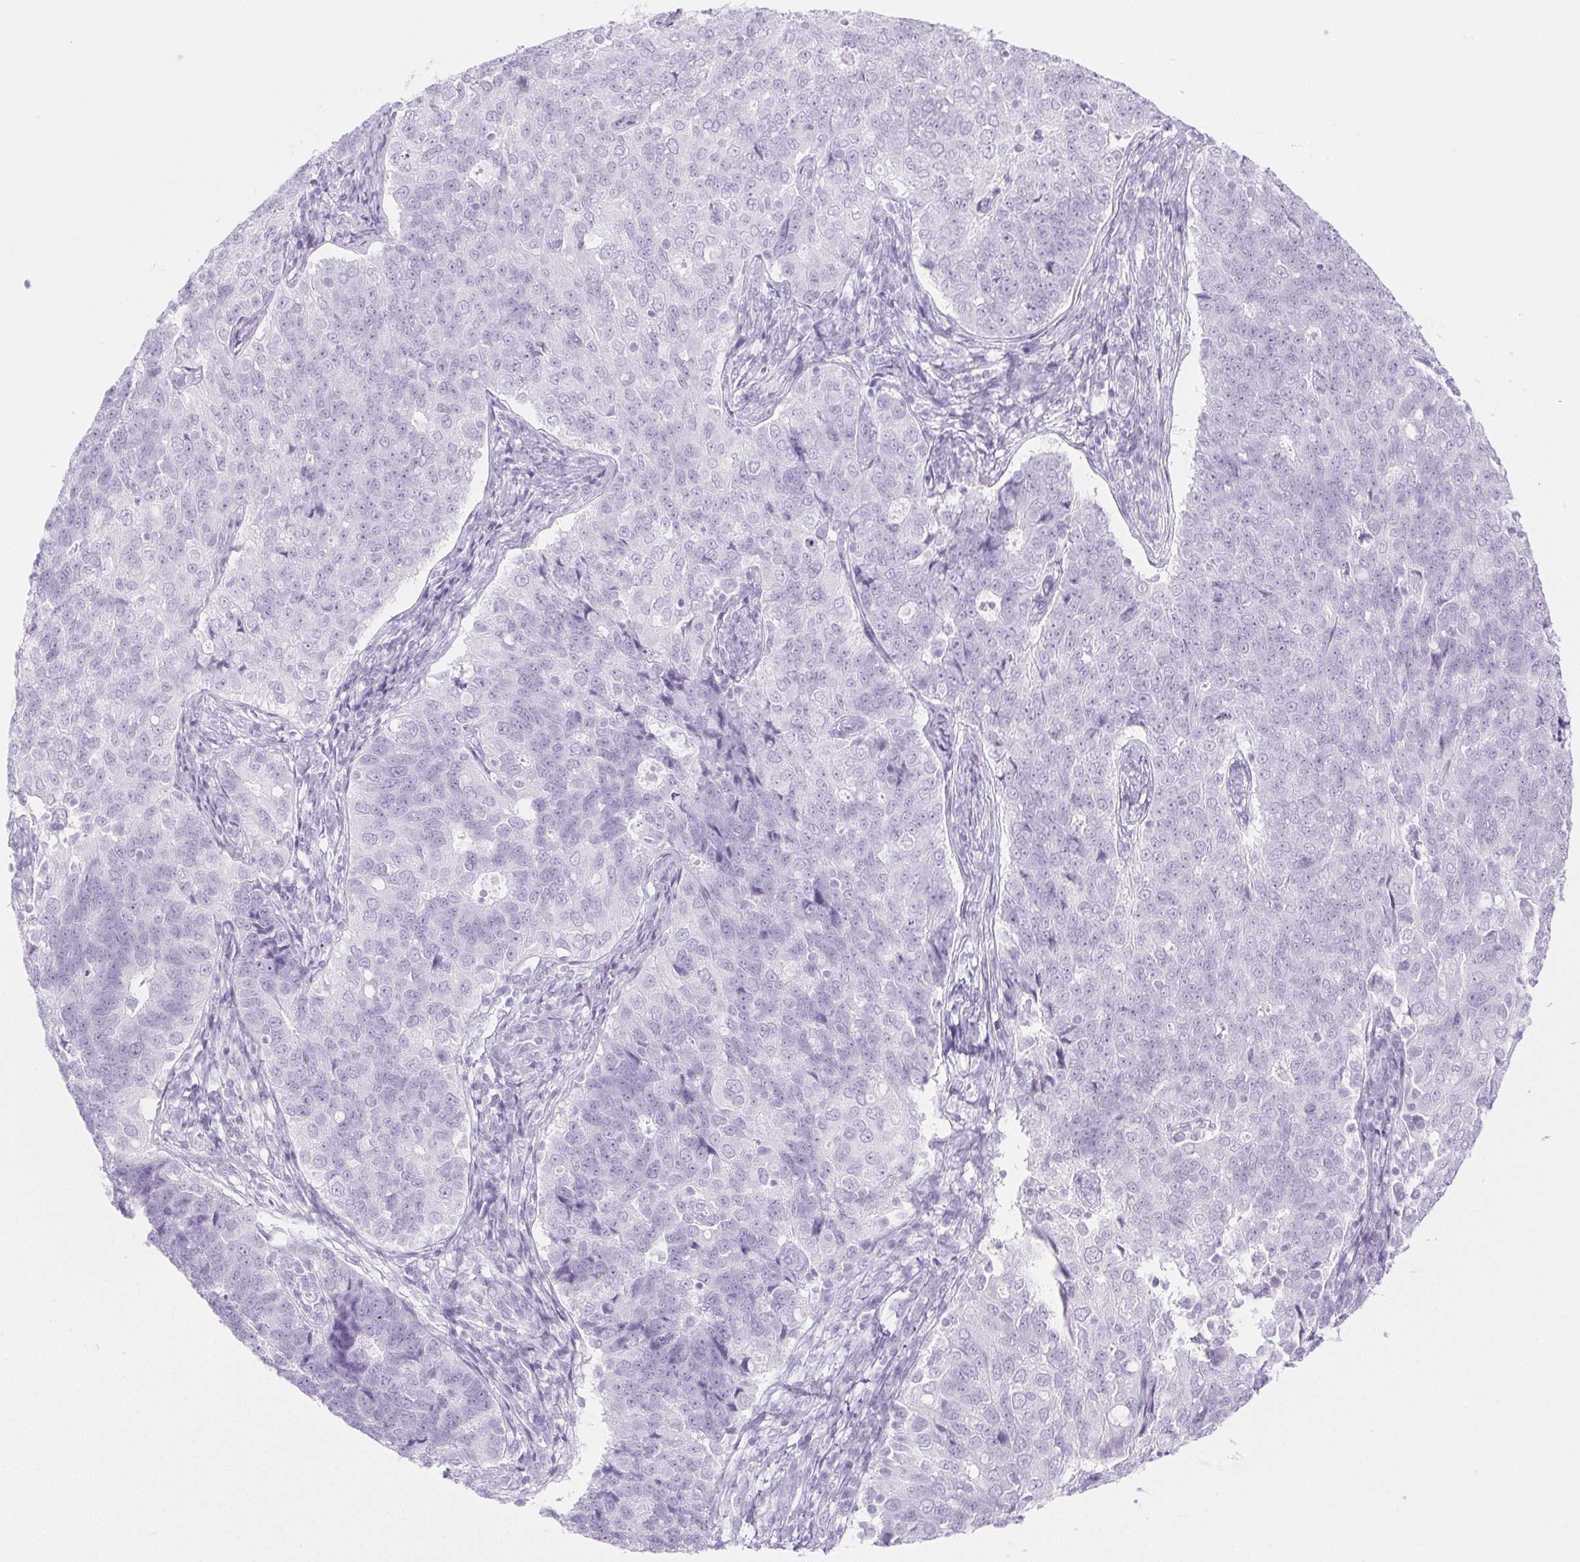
{"staining": {"intensity": "negative", "quantity": "none", "location": "none"}, "tissue": "endometrial cancer", "cell_type": "Tumor cells", "image_type": "cancer", "snomed": [{"axis": "morphology", "description": "Adenocarcinoma, NOS"}, {"axis": "topography", "description": "Endometrium"}], "caption": "Tumor cells show no significant staining in endometrial cancer.", "gene": "PI3", "patient": {"sex": "female", "age": 43}}